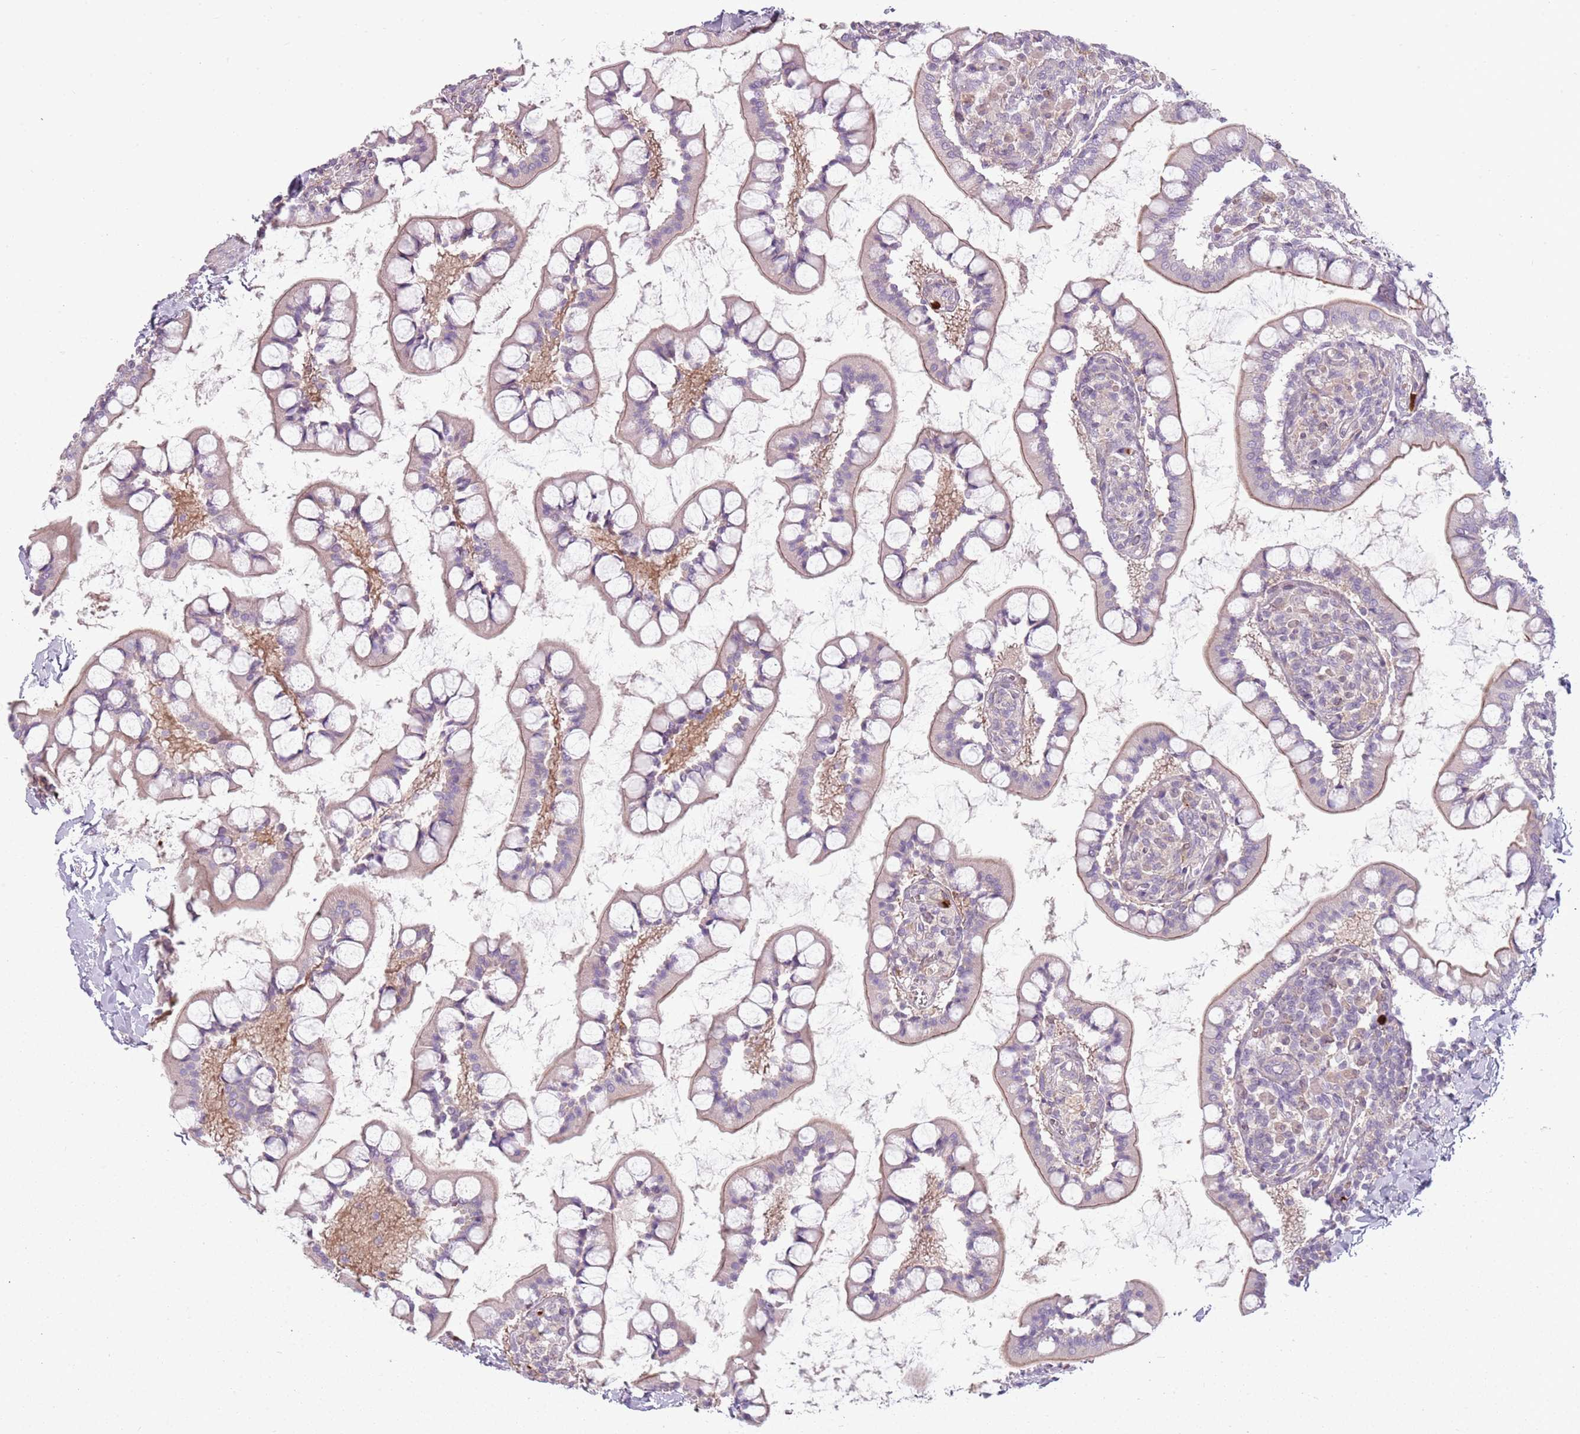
{"staining": {"intensity": "moderate", "quantity": "25%-75%", "location": "cytoplasmic/membranous"}, "tissue": "small intestine", "cell_type": "Glandular cells", "image_type": "normal", "snomed": [{"axis": "morphology", "description": "Normal tissue, NOS"}, {"axis": "topography", "description": "Small intestine"}], "caption": "Protein expression analysis of normal small intestine demonstrates moderate cytoplasmic/membranous expression in about 25%-75% of glandular cells.", "gene": "SPAG4", "patient": {"sex": "male", "age": 52}}